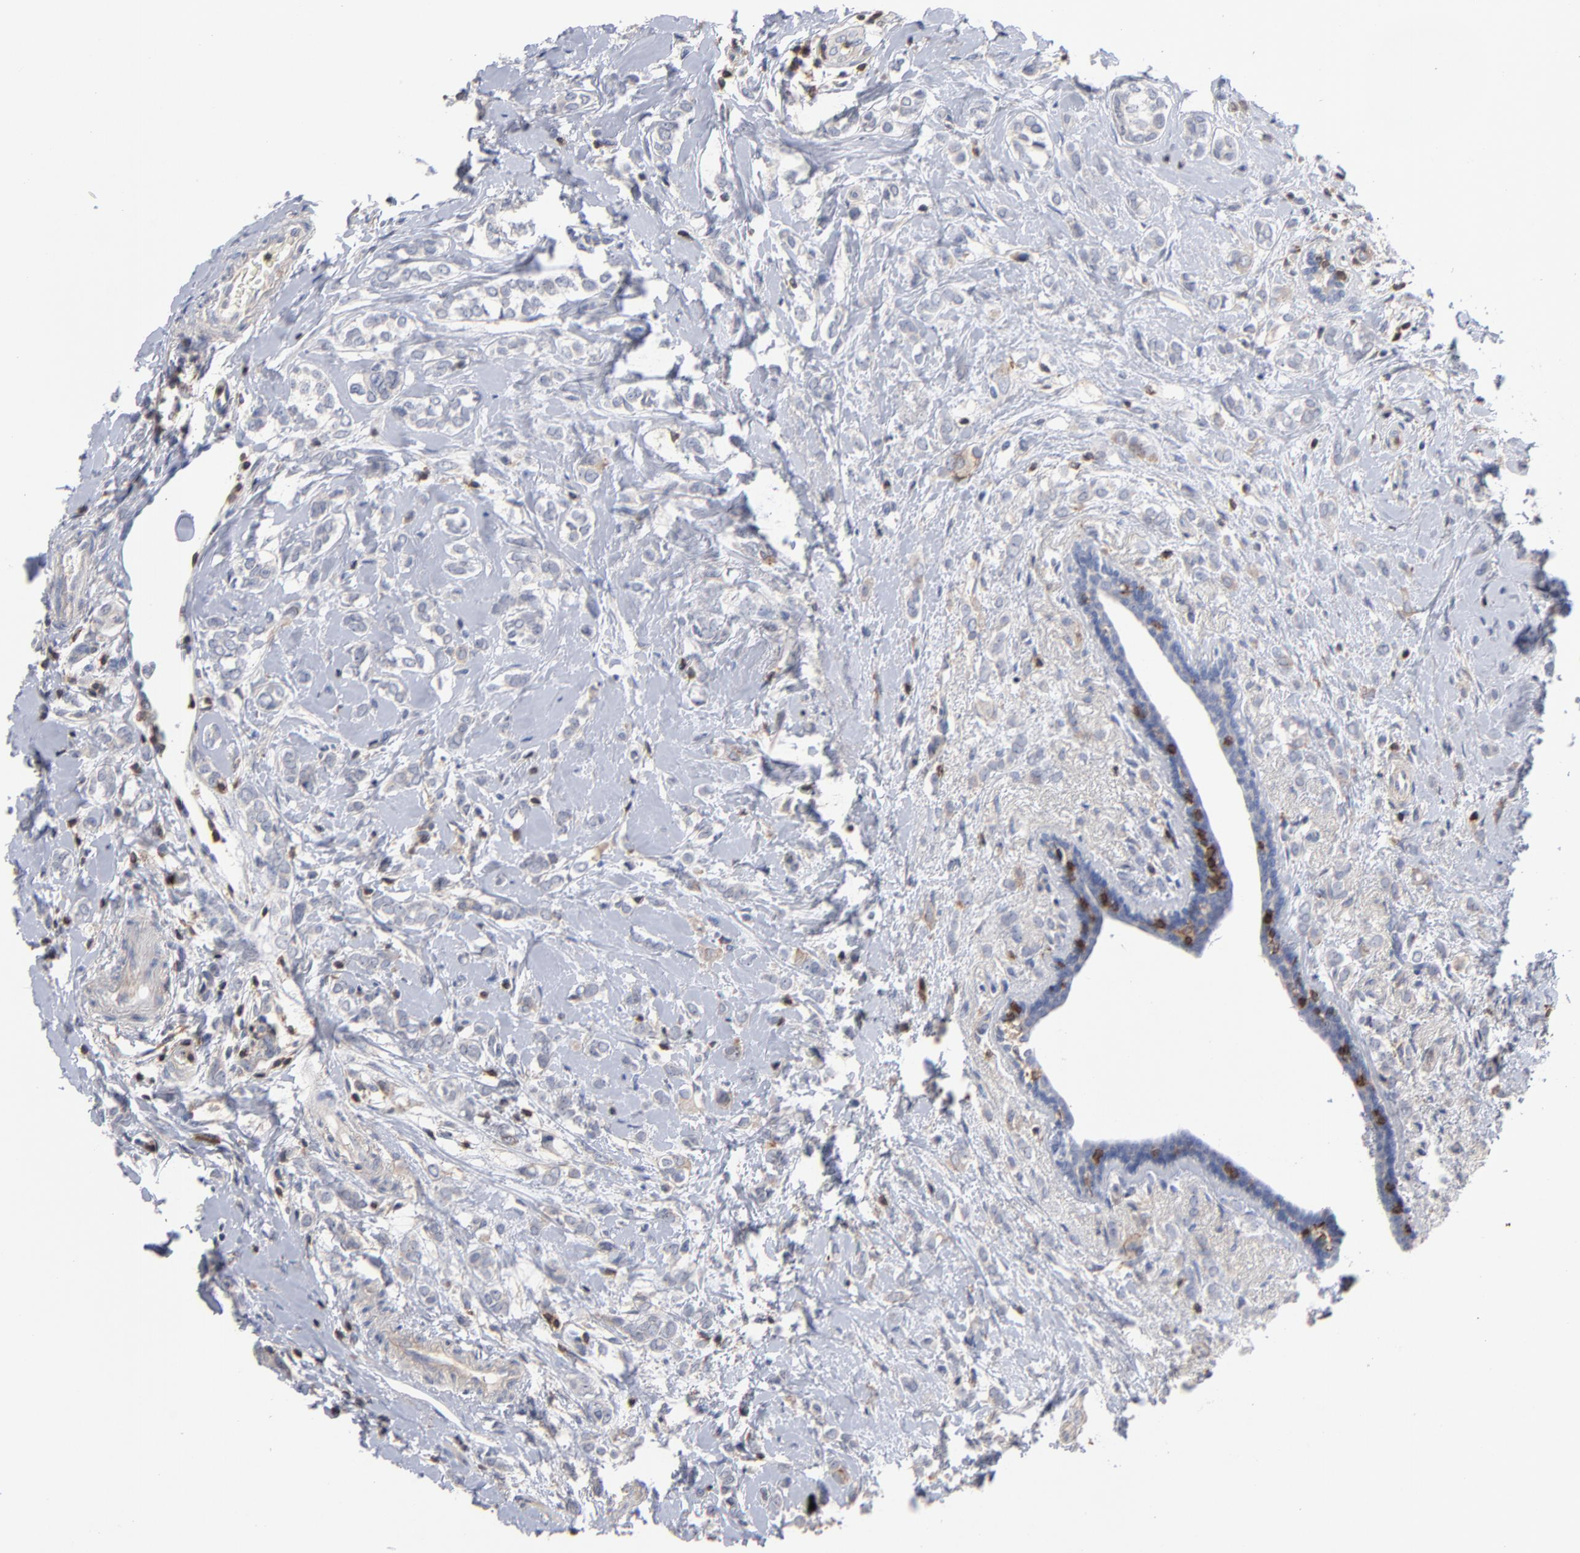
{"staining": {"intensity": "weak", "quantity": "<25%", "location": "cytoplasmic/membranous"}, "tissue": "breast cancer", "cell_type": "Tumor cells", "image_type": "cancer", "snomed": [{"axis": "morphology", "description": "Normal tissue, NOS"}, {"axis": "morphology", "description": "Lobular carcinoma"}, {"axis": "topography", "description": "Breast"}], "caption": "Immunohistochemical staining of breast lobular carcinoma demonstrates no significant staining in tumor cells.", "gene": "PDLIM2", "patient": {"sex": "female", "age": 47}}